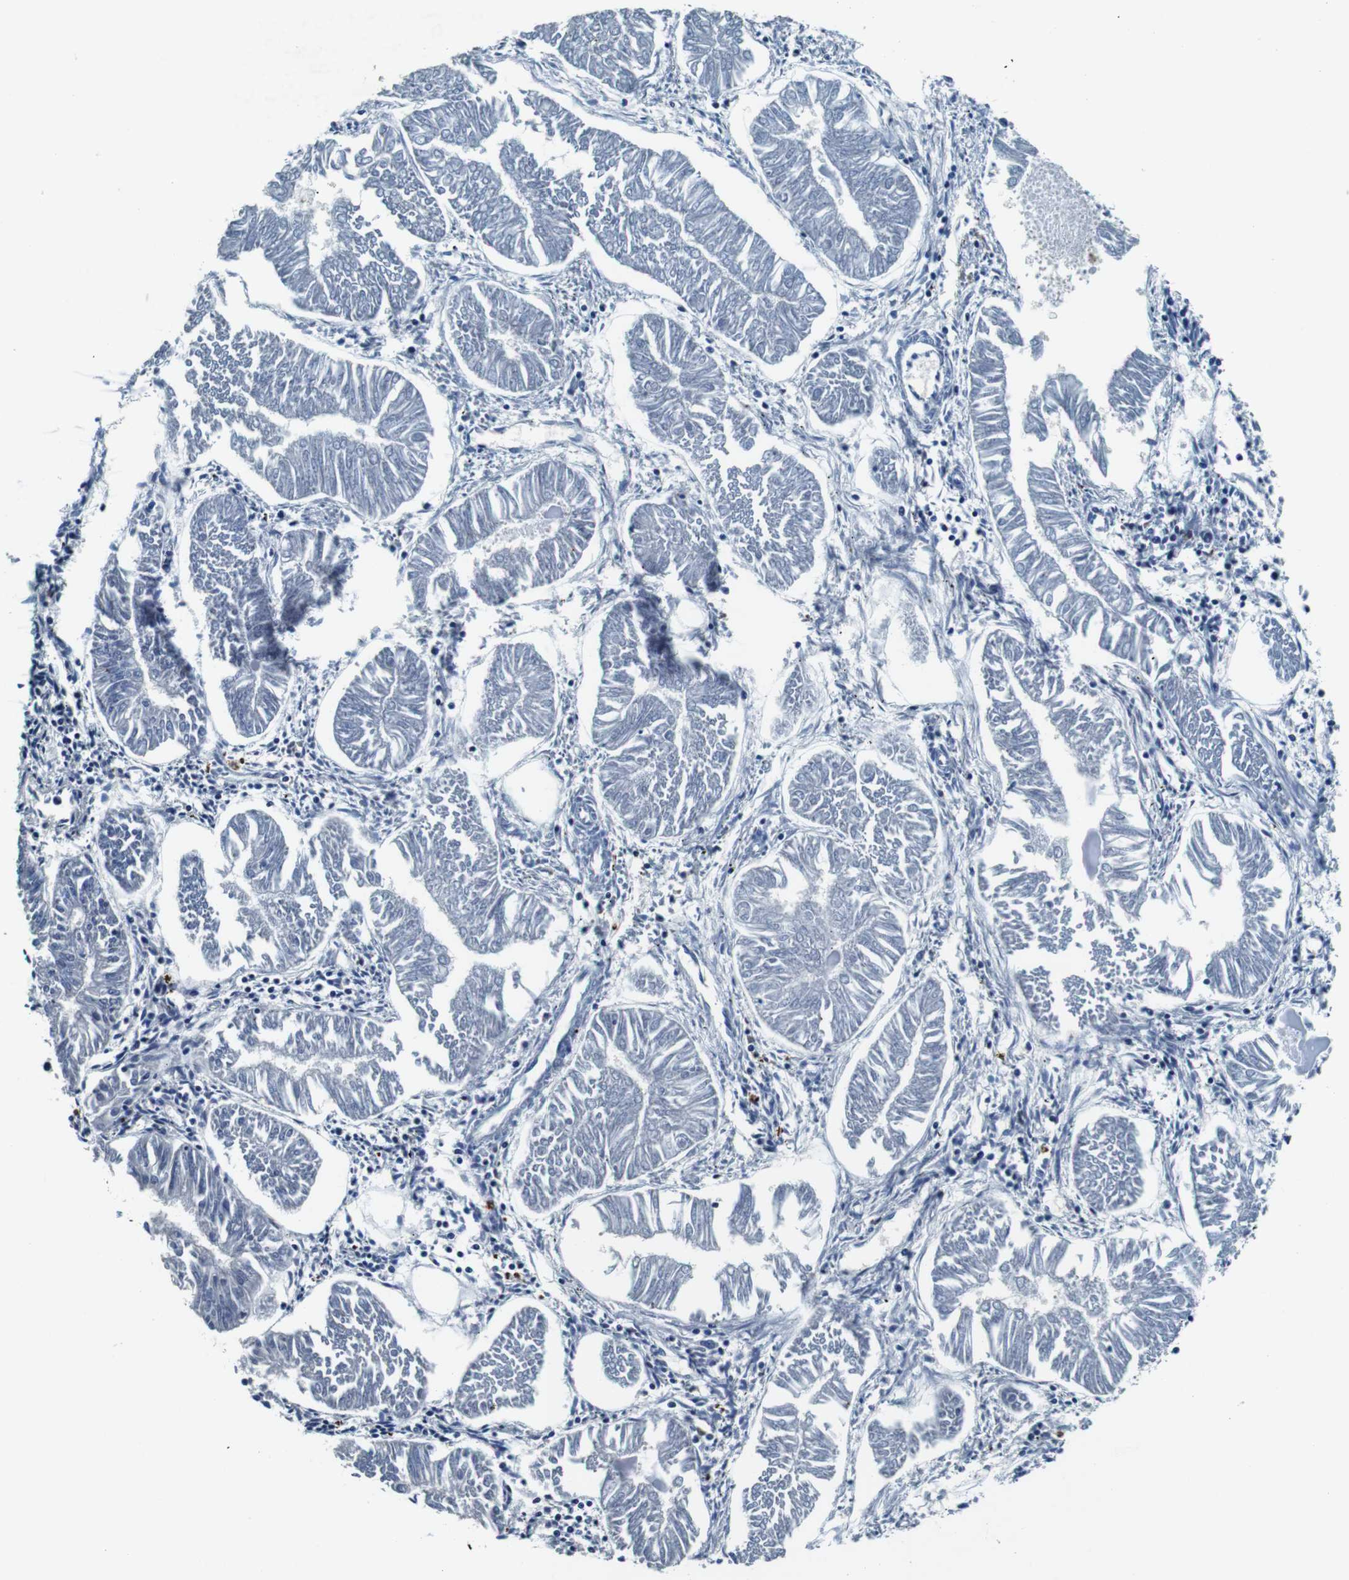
{"staining": {"intensity": "negative", "quantity": "none", "location": "none"}, "tissue": "endometrial cancer", "cell_type": "Tumor cells", "image_type": "cancer", "snomed": [{"axis": "morphology", "description": "Adenocarcinoma, NOS"}, {"axis": "topography", "description": "Endometrium"}], "caption": "Photomicrograph shows no protein expression in tumor cells of endometrial adenocarcinoma tissue. (Brightfield microscopy of DAB immunohistochemistry at high magnification).", "gene": "GJE1", "patient": {"sex": "female", "age": 53}}